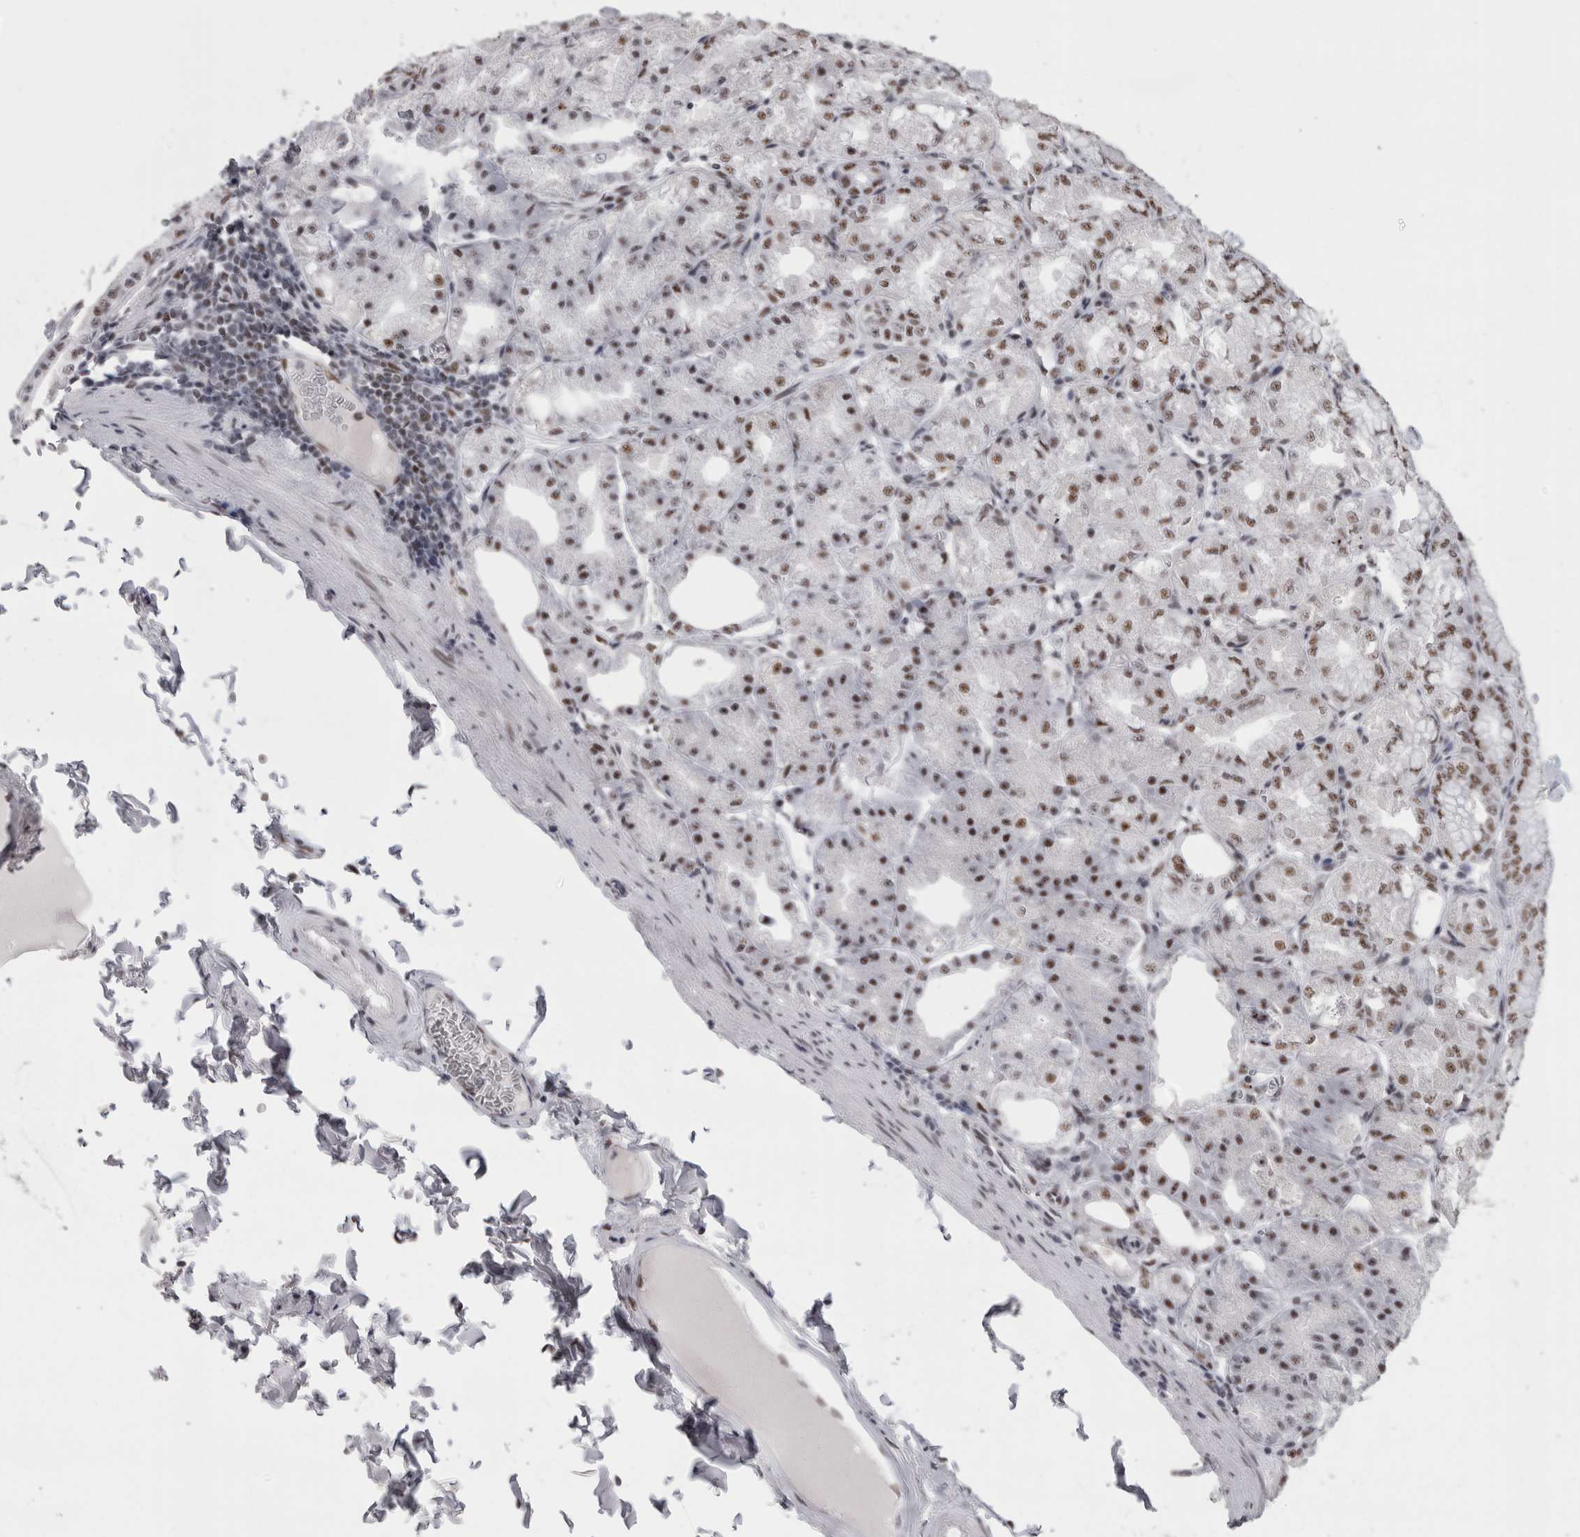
{"staining": {"intensity": "strong", "quantity": ">75%", "location": "nuclear"}, "tissue": "stomach", "cell_type": "Glandular cells", "image_type": "normal", "snomed": [{"axis": "morphology", "description": "Normal tissue, NOS"}, {"axis": "topography", "description": "Stomach, lower"}], "caption": "This photomicrograph demonstrates immunohistochemistry staining of unremarkable stomach, with high strong nuclear staining in approximately >75% of glandular cells.", "gene": "SNRNP40", "patient": {"sex": "male", "age": 71}}